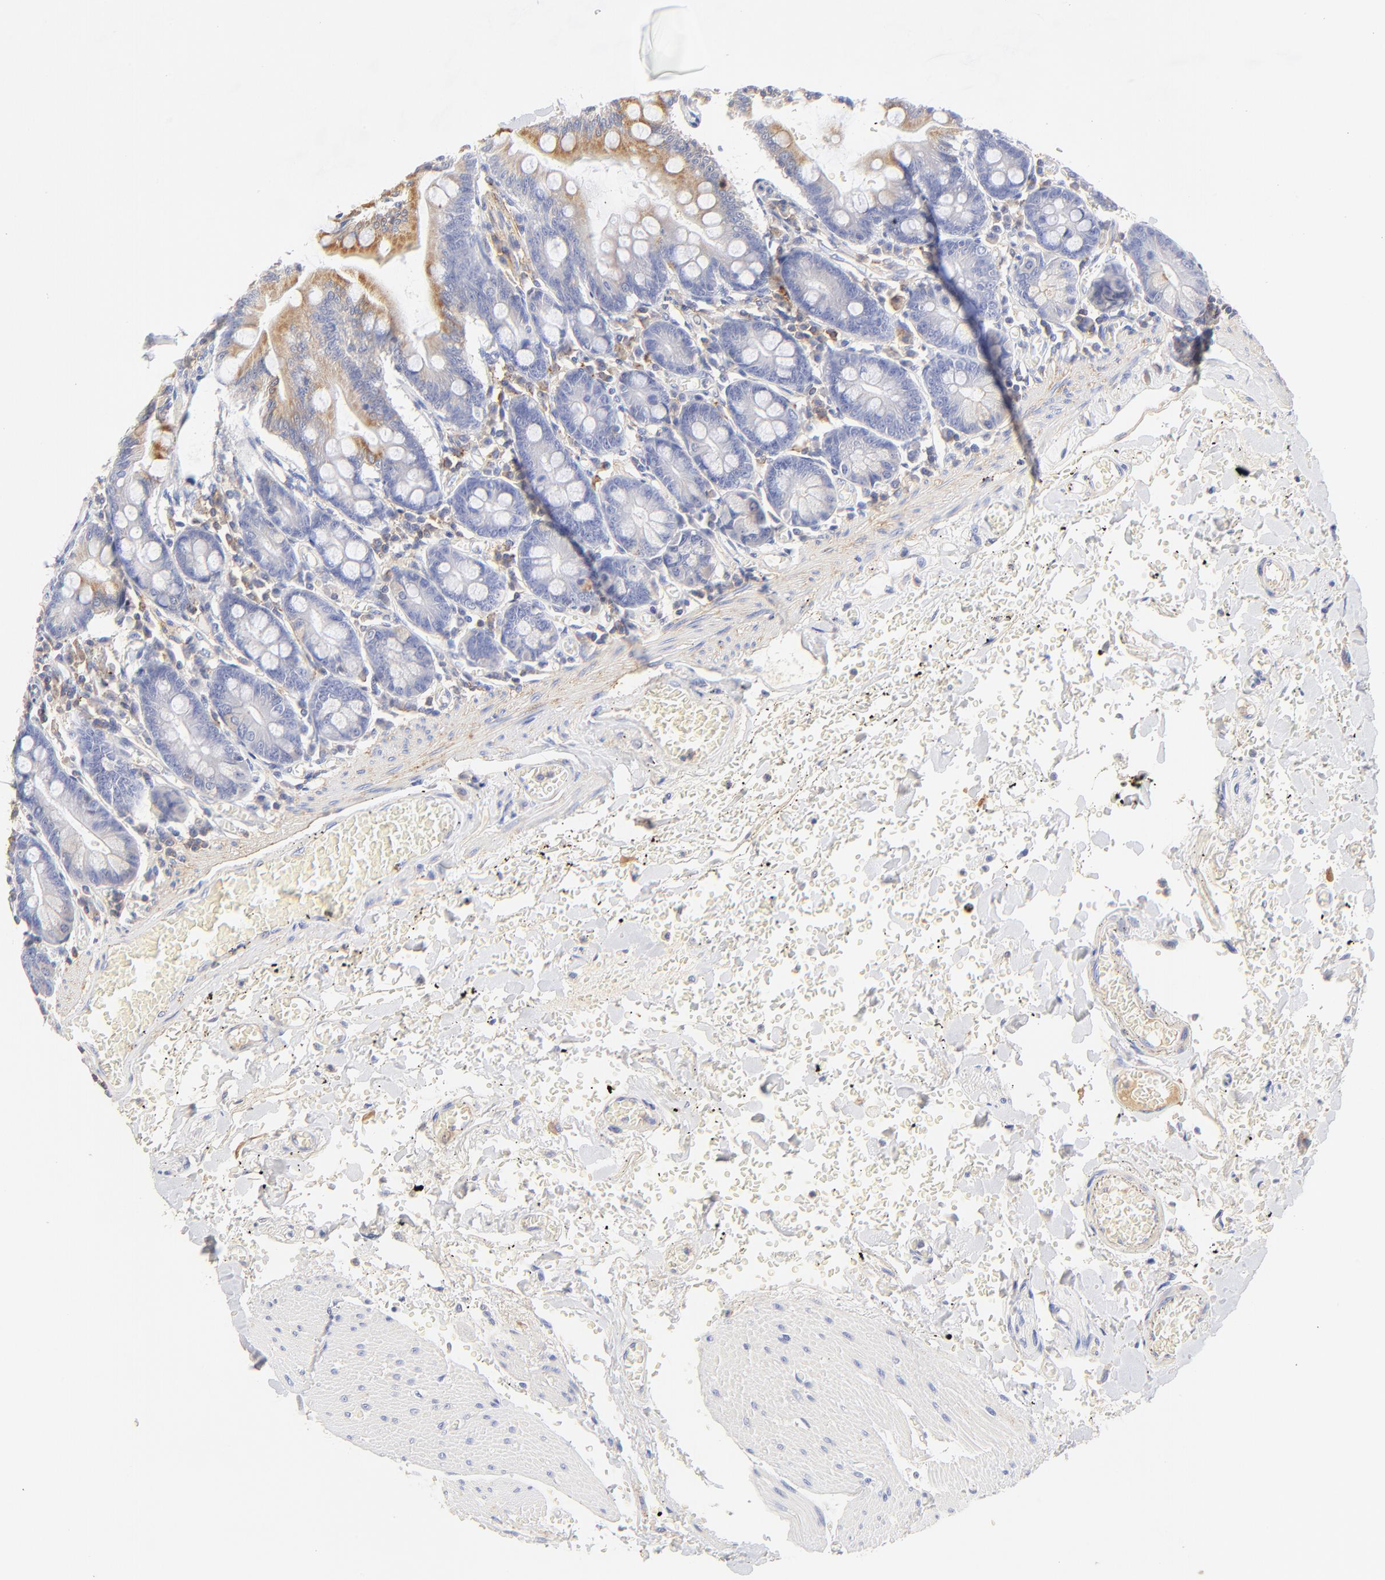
{"staining": {"intensity": "moderate", "quantity": "25%-75%", "location": "cytoplasmic/membranous"}, "tissue": "small intestine", "cell_type": "Glandular cells", "image_type": "normal", "snomed": [{"axis": "morphology", "description": "Normal tissue, NOS"}, {"axis": "topography", "description": "Small intestine"}], "caption": "Moderate cytoplasmic/membranous protein staining is present in about 25%-75% of glandular cells in small intestine. The staining was performed using DAB (3,3'-diaminobenzidine), with brown indicating positive protein expression. Nuclei are stained blue with hematoxylin.", "gene": "MDGA2", "patient": {"sex": "male", "age": 71}}